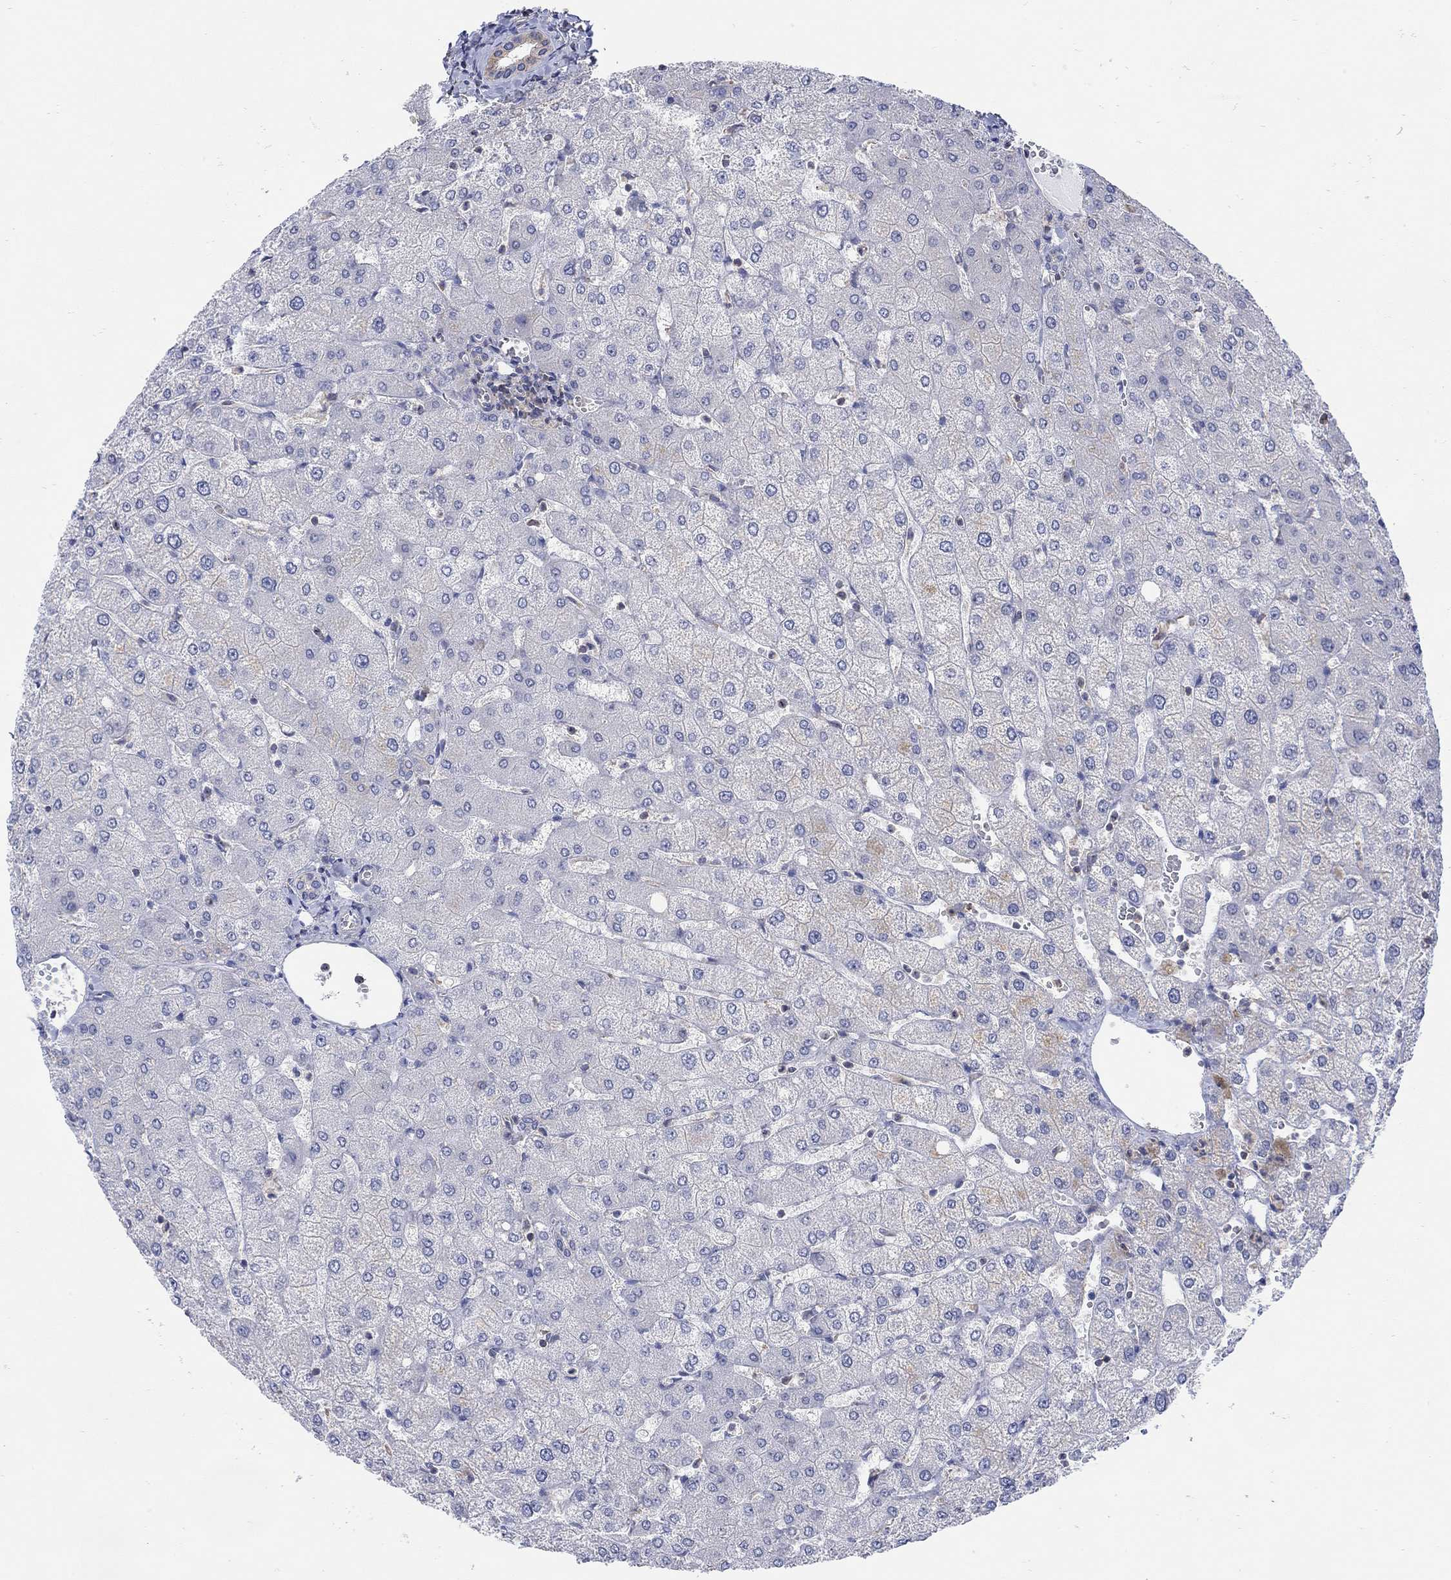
{"staining": {"intensity": "negative", "quantity": "none", "location": "none"}, "tissue": "liver", "cell_type": "Cholangiocytes", "image_type": "normal", "snomed": [{"axis": "morphology", "description": "Normal tissue, NOS"}, {"axis": "topography", "description": "Liver"}], "caption": "The photomicrograph exhibits no significant expression in cholangiocytes of liver. (Immunohistochemistry (ihc), brightfield microscopy, high magnification).", "gene": "TEKT3", "patient": {"sex": "female", "age": 54}}